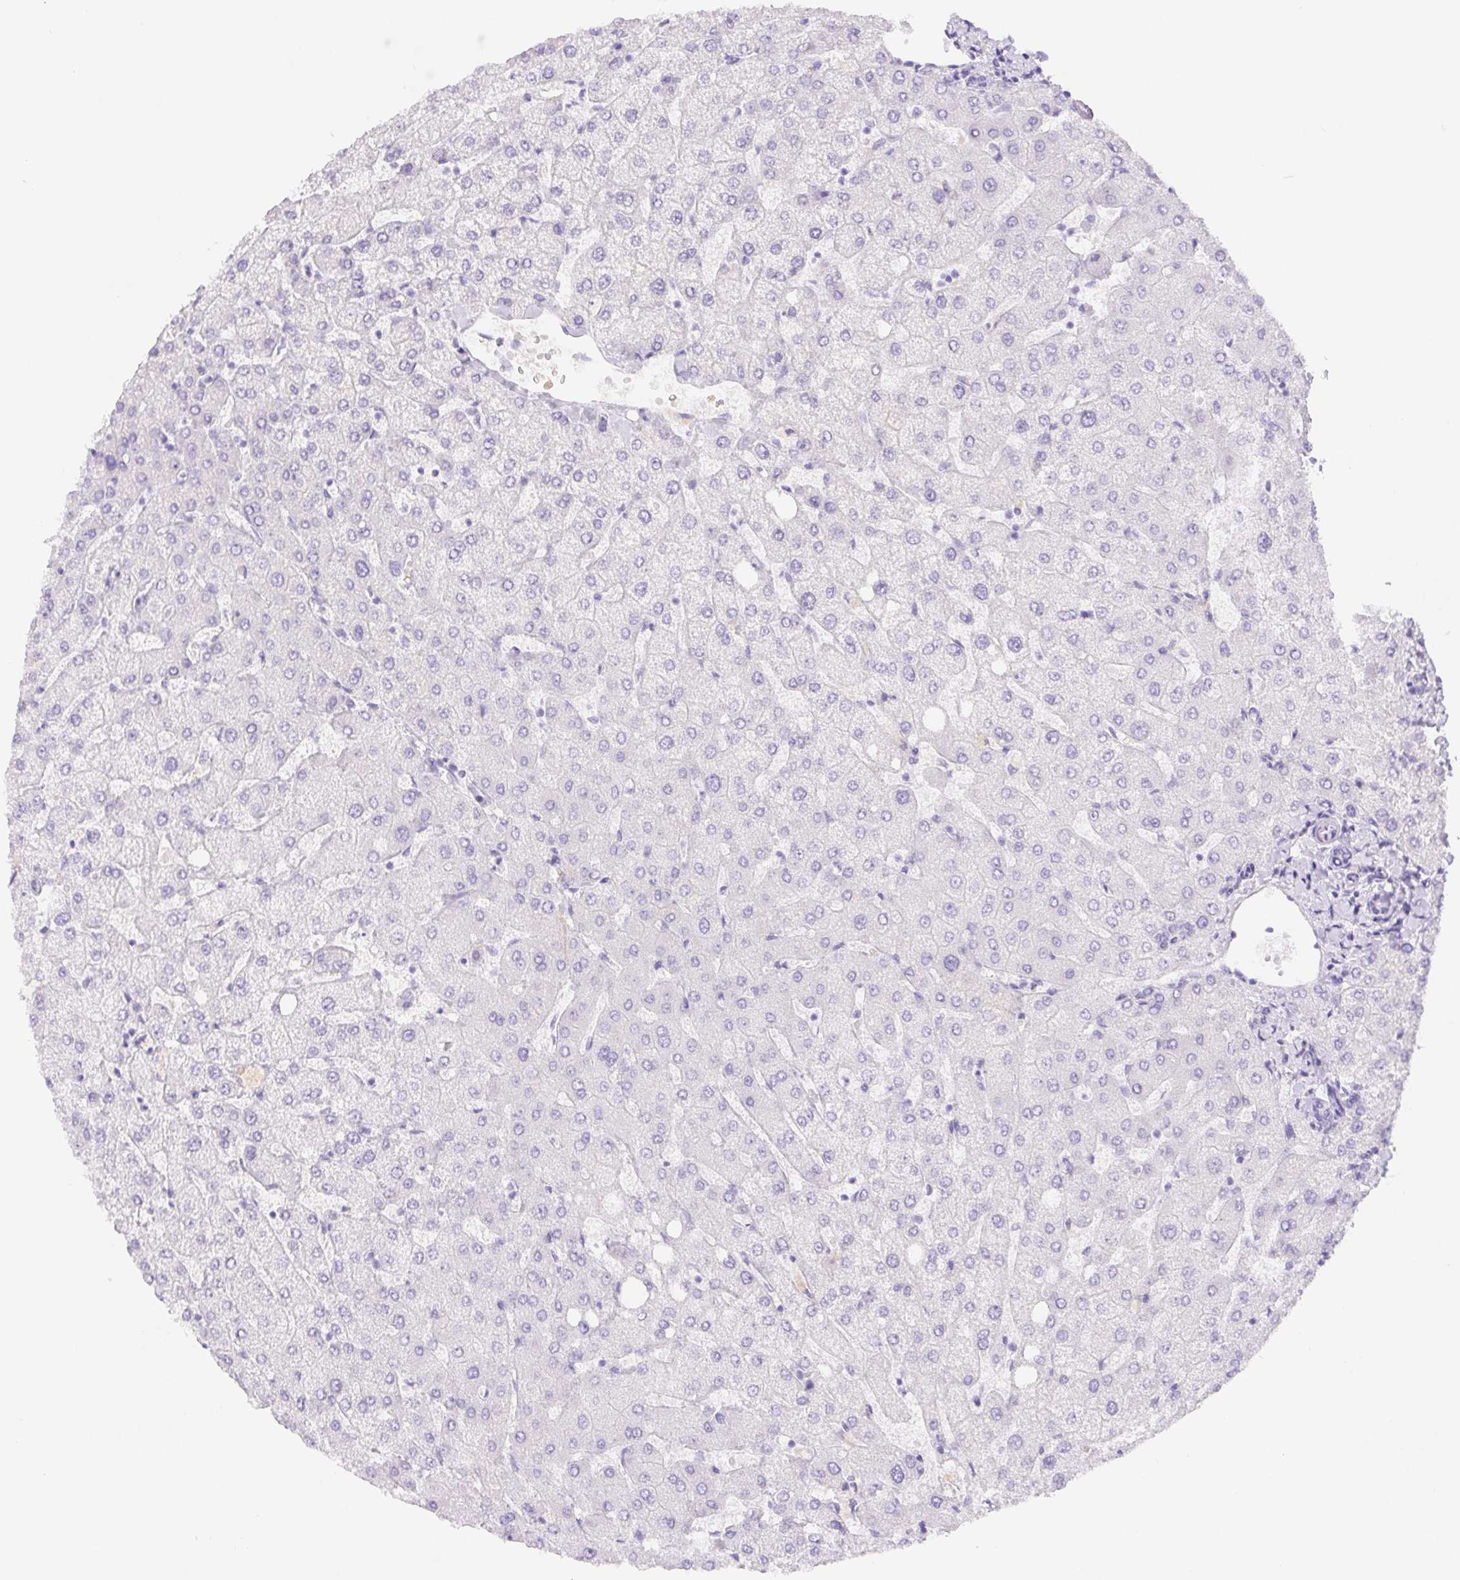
{"staining": {"intensity": "negative", "quantity": "none", "location": "none"}, "tissue": "liver", "cell_type": "Cholangiocytes", "image_type": "normal", "snomed": [{"axis": "morphology", "description": "Normal tissue, NOS"}, {"axis": "topography", "description": "Liver"}], "caption": "The histopathology image demonstrates no staining of cholangiocytes in normal liver. Nuclei are stained in blue.", "gene": "PNLIP", "patient": {"sex": "female", "age": 54}}